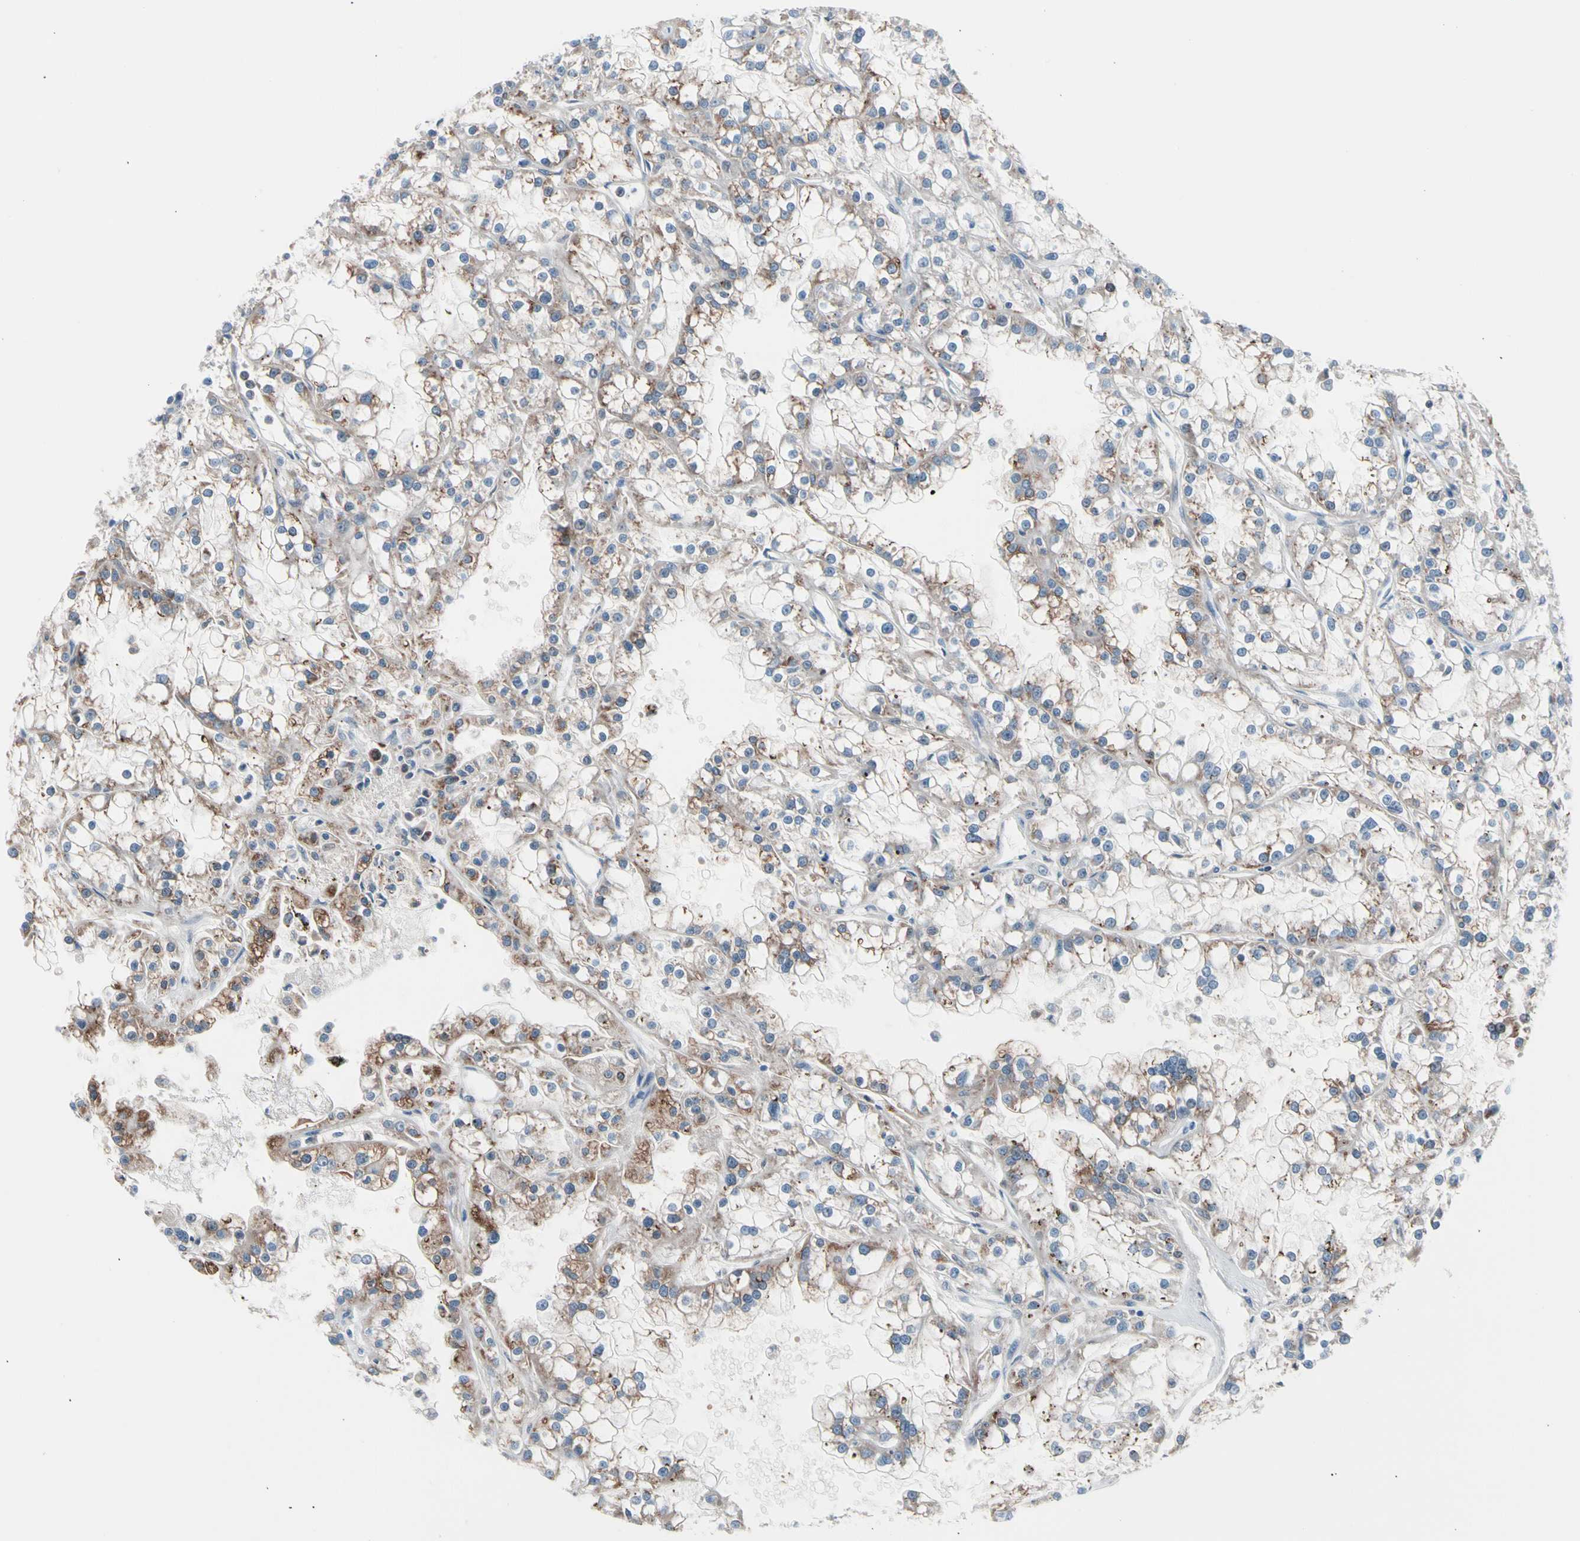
{"staining": {"intensity": "weak", "quantity": "25%-75%", "location": "cytoplasmic/membranous"}, "tissue": "renal cancer", "cell_type": "Tumor cells", "image_type": "cancer", "snomed": [{"axis": "morphology", "description": "Adenocarcinoma, NOS"}, {"axis": "topography", "description": "Kidney"}], "caption": "Renal adenocarcinoma stained for a protein (brown) demonstrates weak cytoplasmic/membranous positive expression in about 25%-75% of tumor cells.", "gene": "CASQ1", "patient": {"sex": "female", "age": 52}}